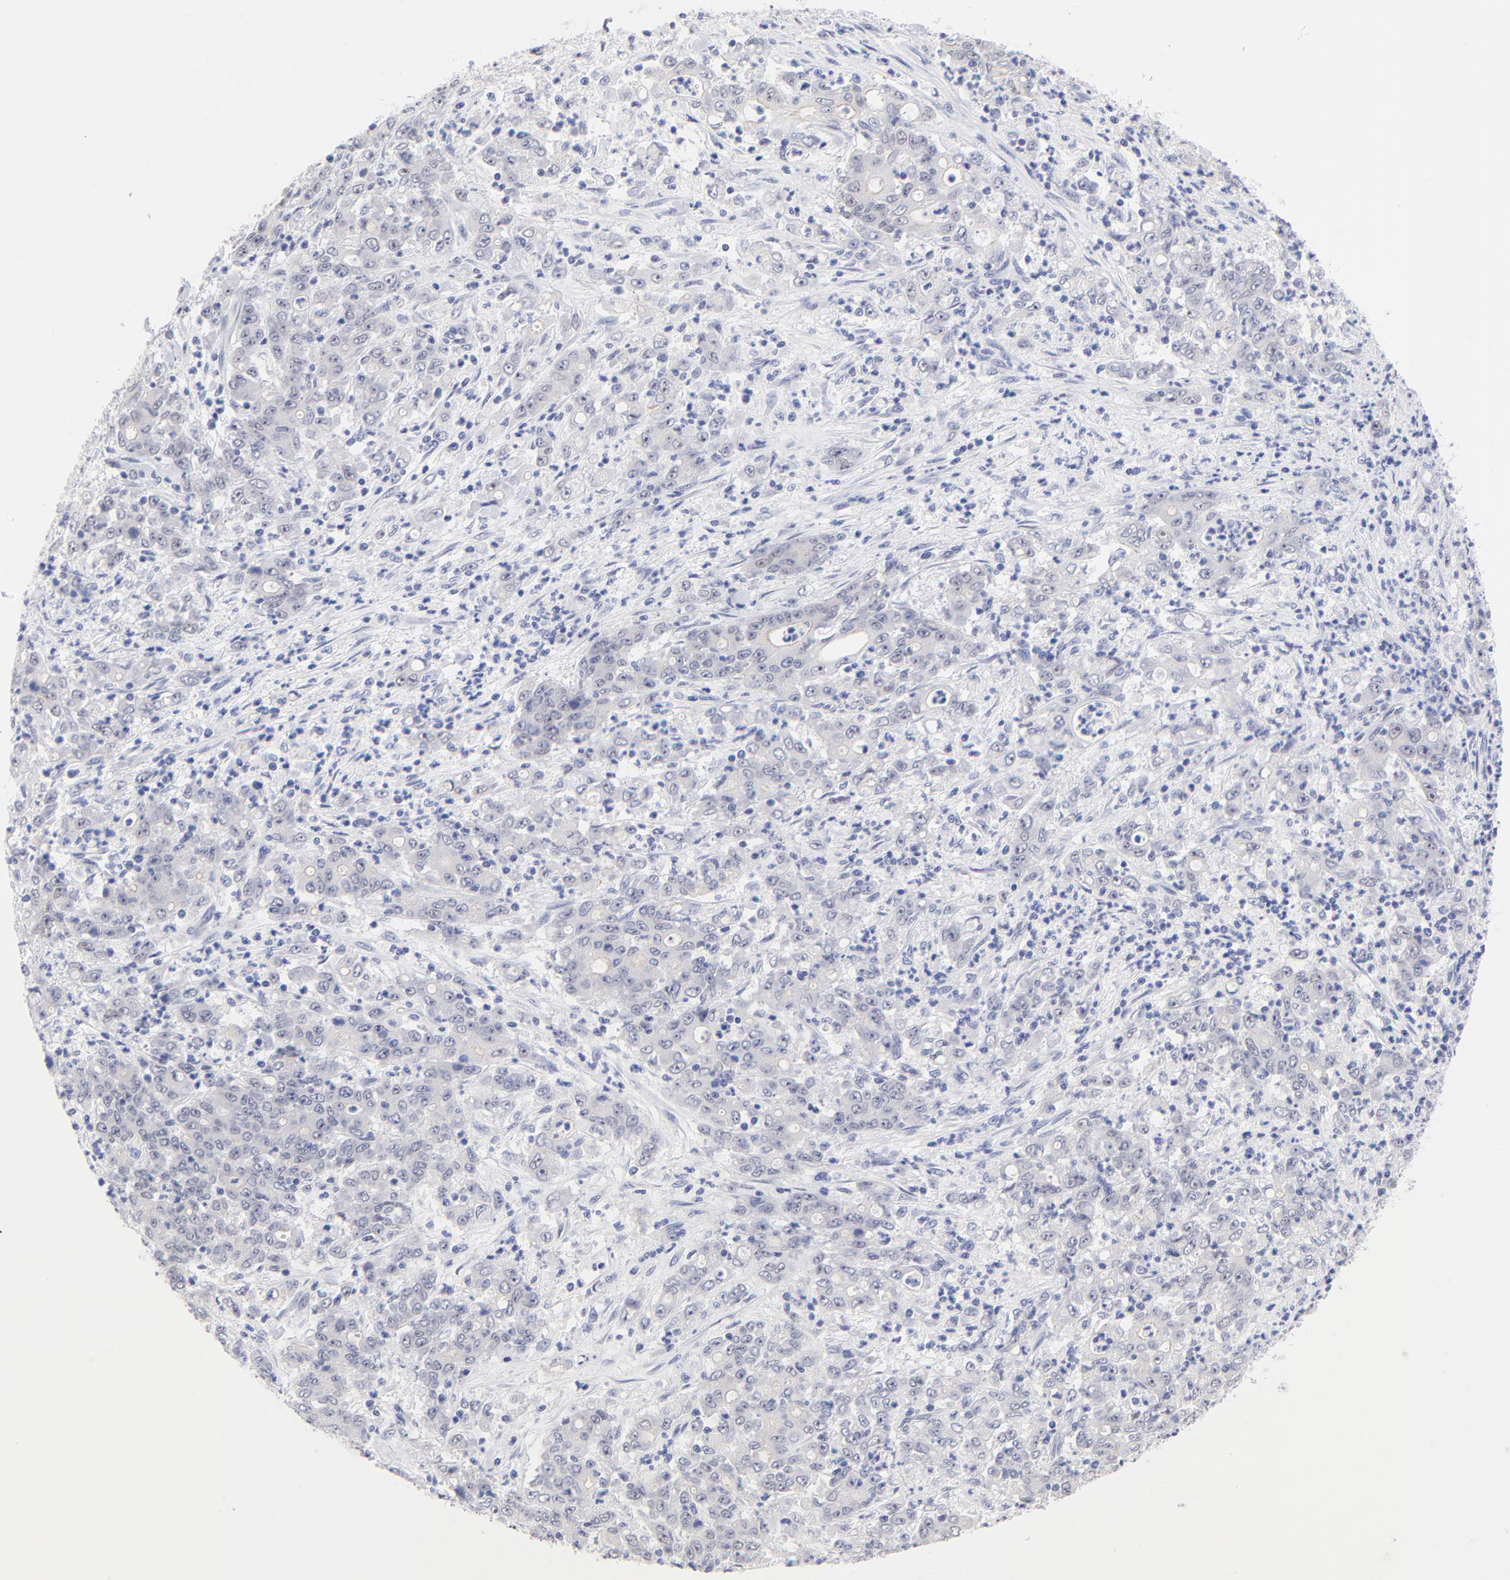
{"staining": {"intensity": "negative", "quantity": "none", "location": "none"}, "tissue": "stomach cancer", "cell_type": "Tumor cells", "image_type": "cancer", "snomed": [{"axis": "morphology", "description": "Adenocarcinoma, NOS"}, {"axis": "topography", "description": "Stomach, lower"}], "caption": "DAB (3,3'-diaminobenzidine) immunohistochemical staining of adenocarcinoma (stomach) demonstrates no significant expression in tumor cells.", "gene": "ZNF74", "patient": {"sex": "female", "age": 71}}